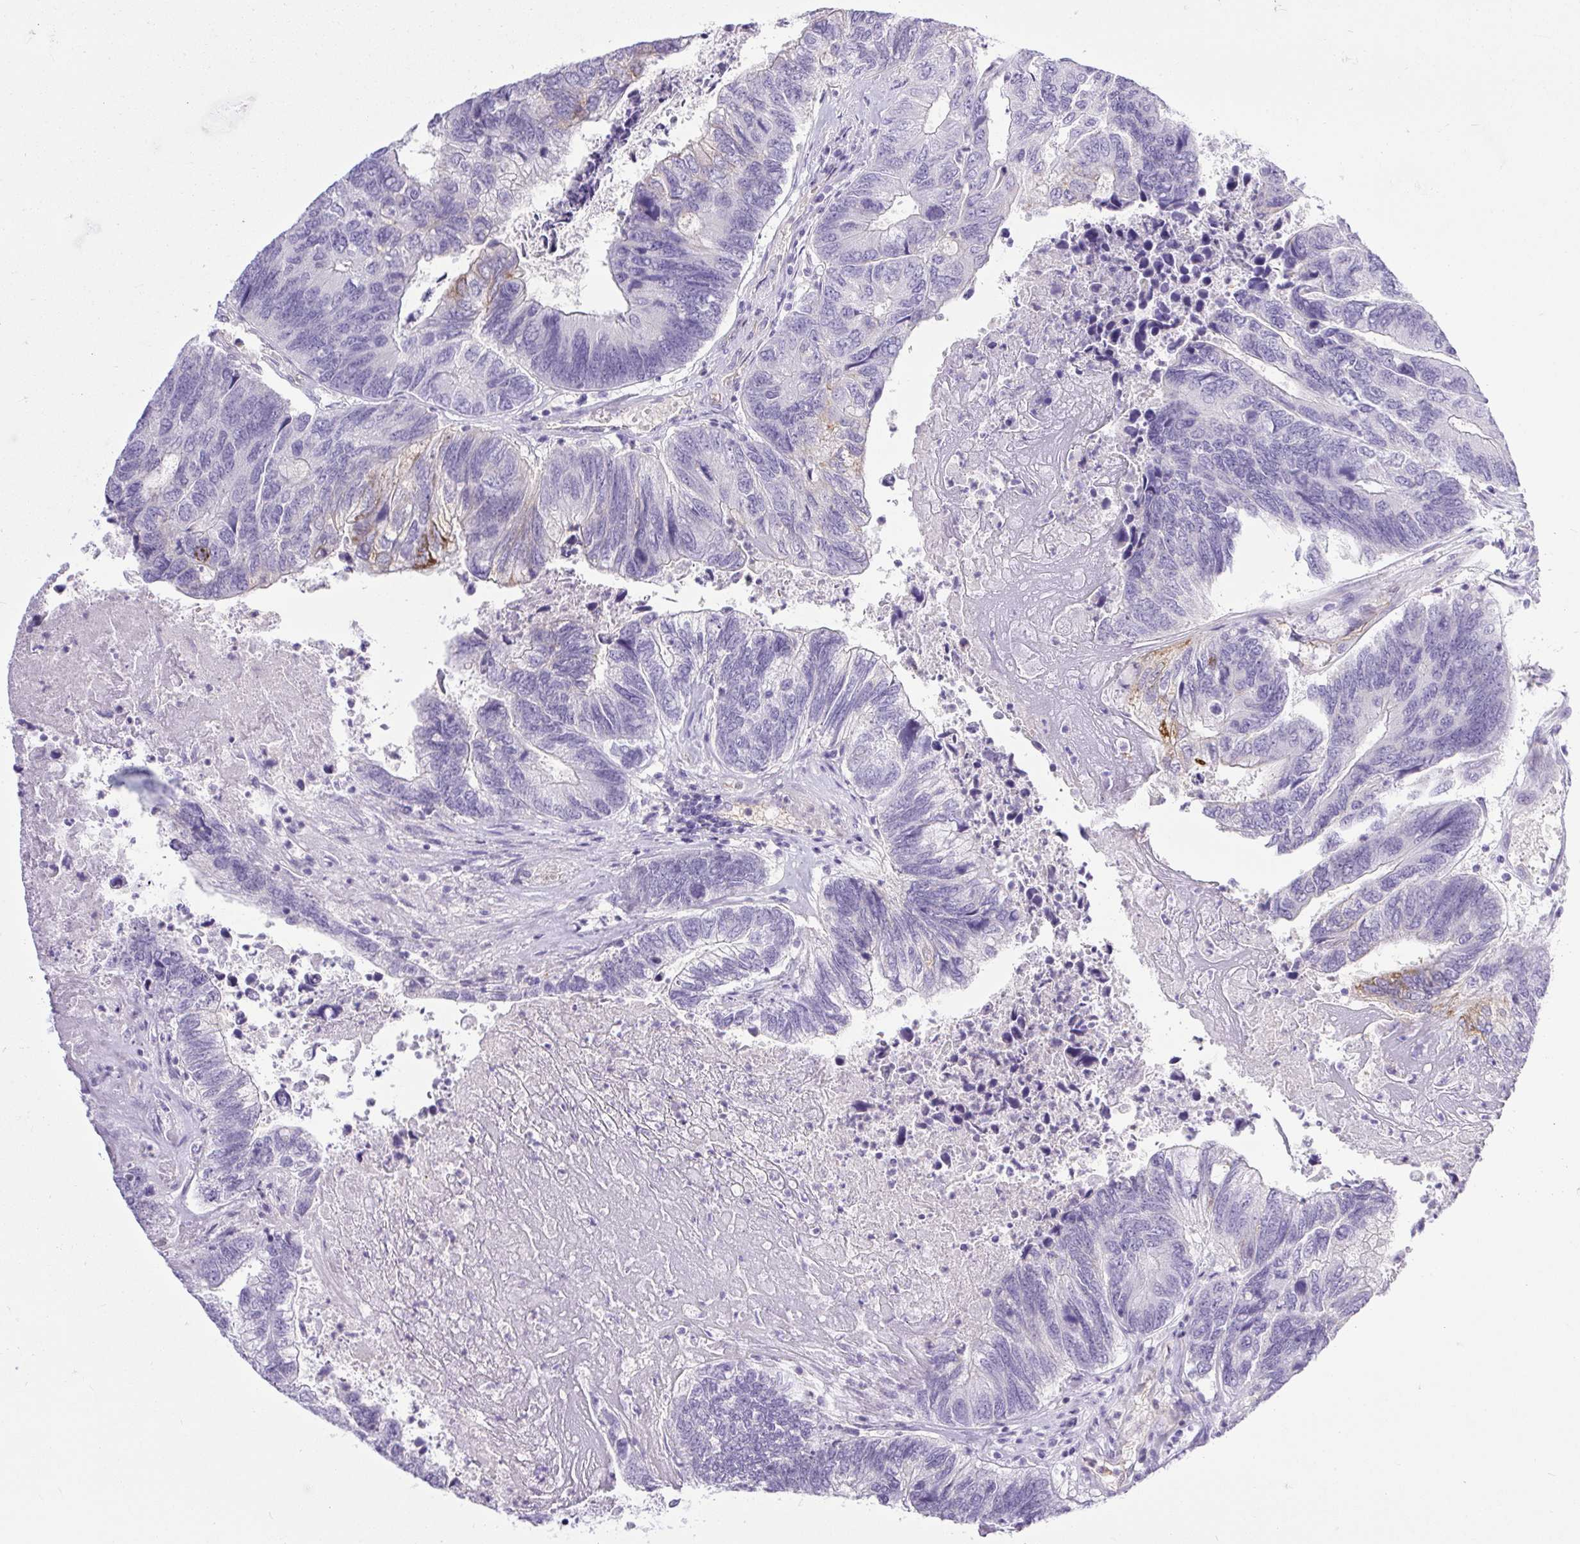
{"staining": {"intensity": "moderate", "quantity": "<25%", "location": "cytoplasmic/membranous"}, "tissue": "colorectal cancer", "cell_type": "Tumor cells", "image_type": "cancer", "snomed": [{"axis": "morphology", "description": "Adenocarcinoma, NOS"}, {"axis": "topography", "description": "Colon"}], "caption": "Colorectal cancer was stained to show a protein in brown. There is low levels of moderate cytoplasmic/membranous positivity in approximately <25% of tumor cells.", "gene": "BCAS1", "patient": {"sex": "female", "age": 67}}